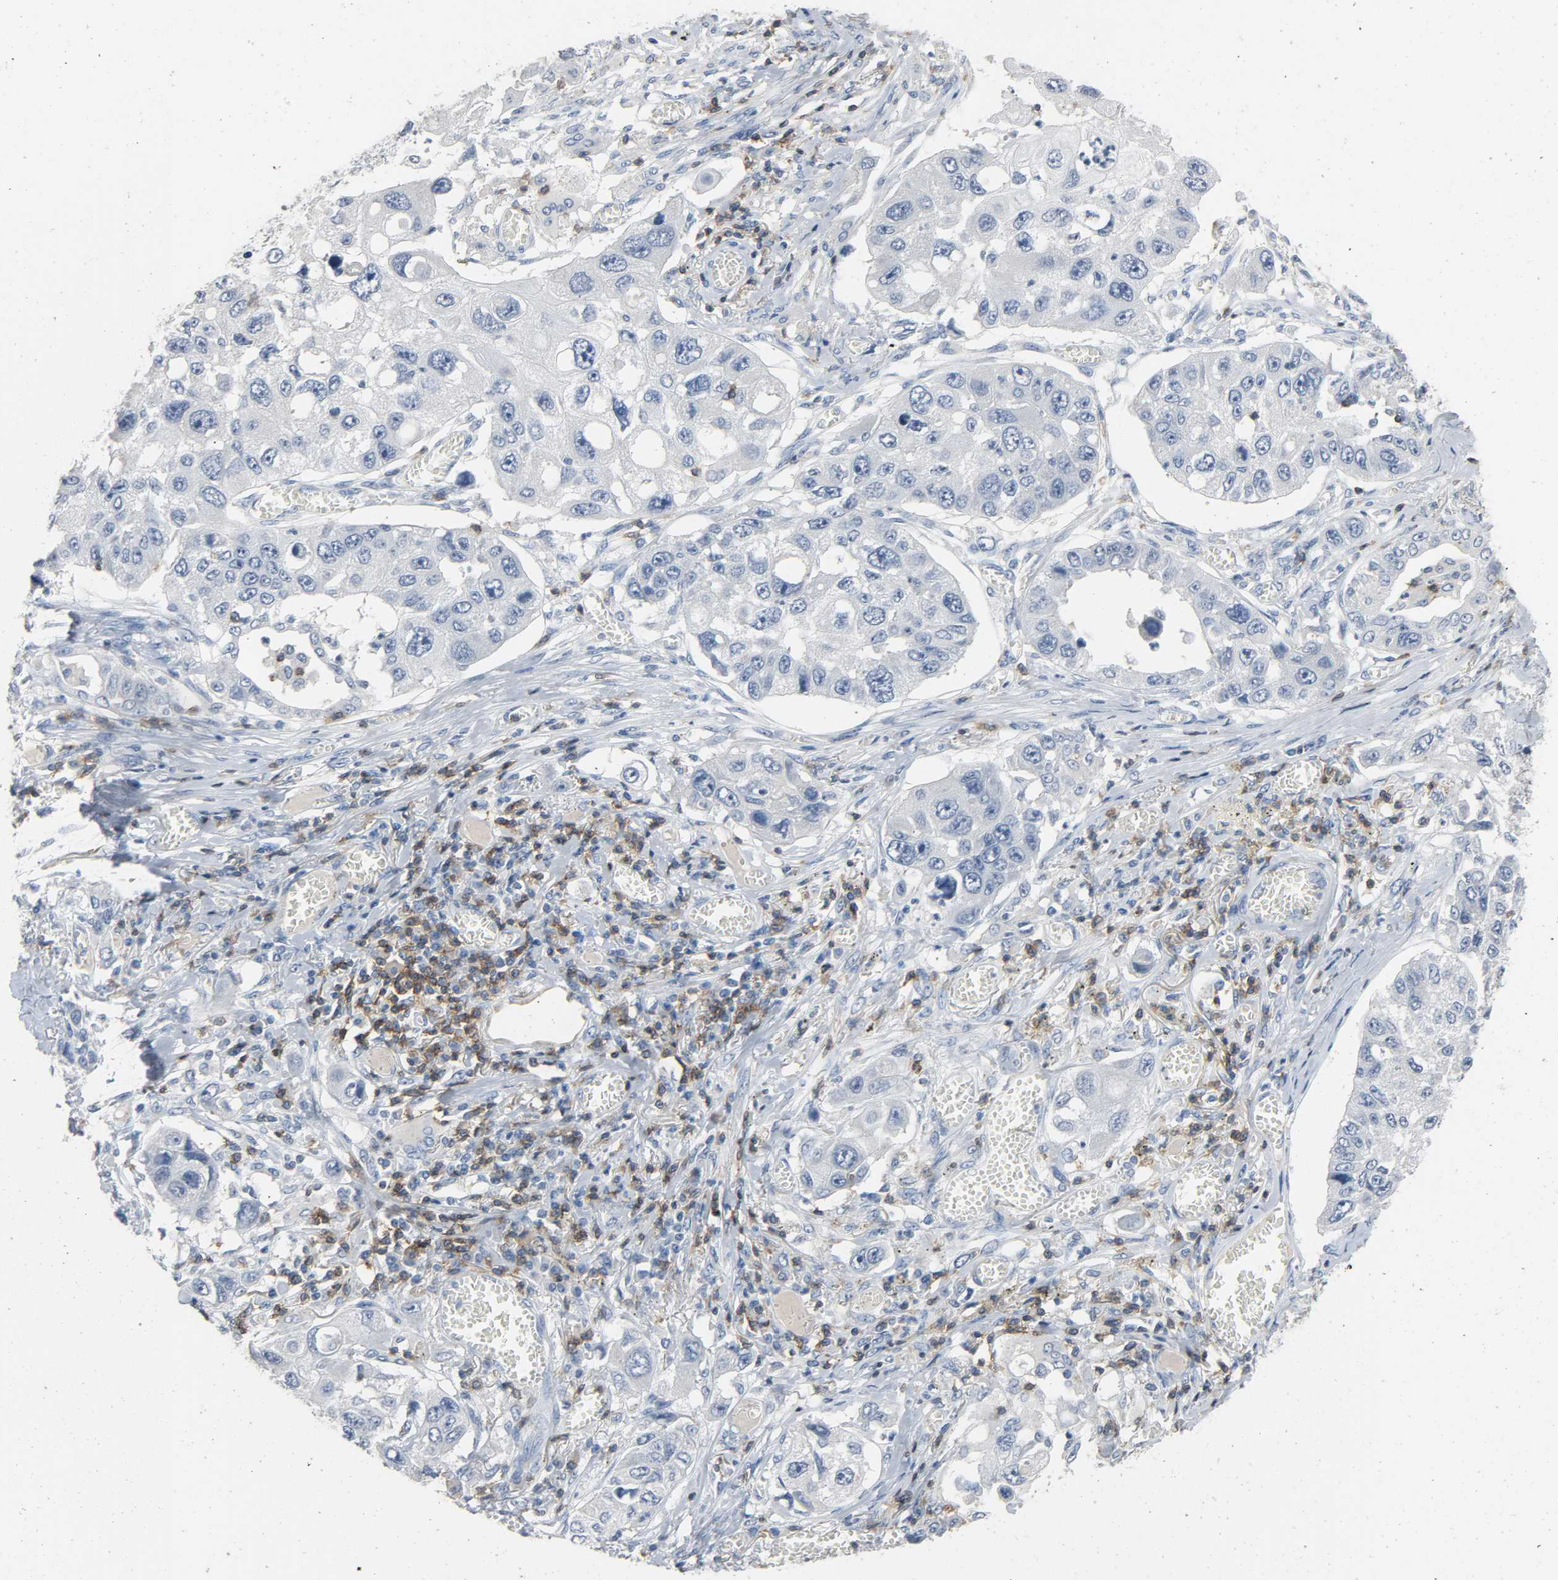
{"staining": {"intensity": "negative", "quantity": "none", "location": "none"}, "tissue": "lung cancer", "cell_type": "Tumor cells", "image_type": "cancer", "snomed": [{"axis": "morphology", "description": "Squamous cell carcinoma, NOS"}, {"axis": "topography", "description": "Lung"}], "caption": "Immunohistochemical staining of human lung cancer exhibits no significant positivity in tumor cells.", "gene": "LCK", "patient": {"sex": "male", "age": 71}}